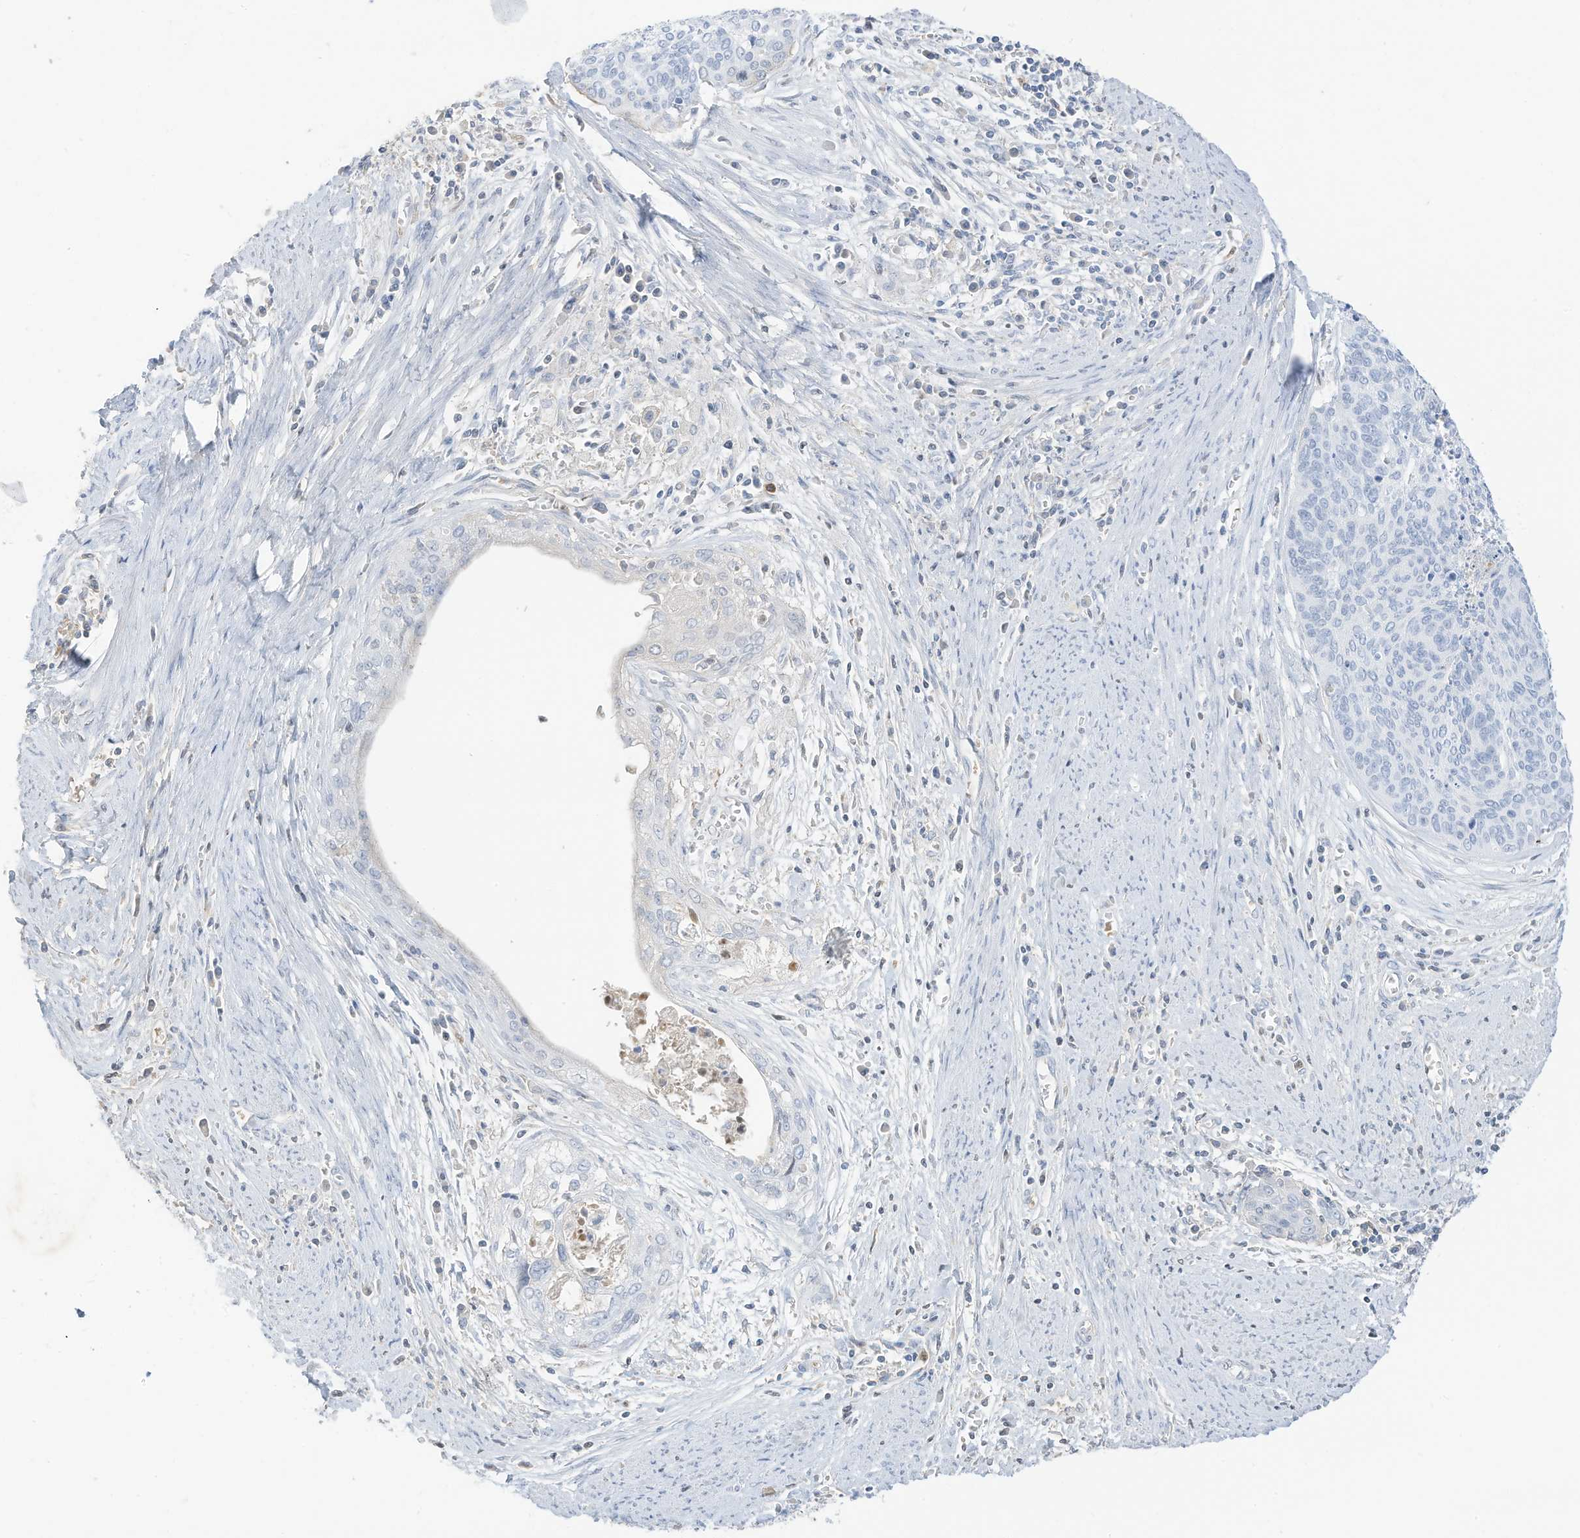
{"staining": {"intensity": "negative", "quantity": "none", "location": "none"}, "tissue": "cervical cancer", "cell_type": "Tumor cells", "image_type": "cancer", "snomed": [{"axis": "morphology", "description": "Squamous cell carcinoma, NOS"}, {"axis": "topography", "description": "Cervix"}], "caption": "A high-resolution micrograph shows immunohistochemistry (IHC) staining of cervical cancer (squamous cell carcinoma), which shows no significant expression in tumor cells. (DAB (3,3'-diaminobenzidine) immunohistochemistry, high magnification).", "gene": "HSD17B13", "patient": {"sex": "female", "age": 55}}